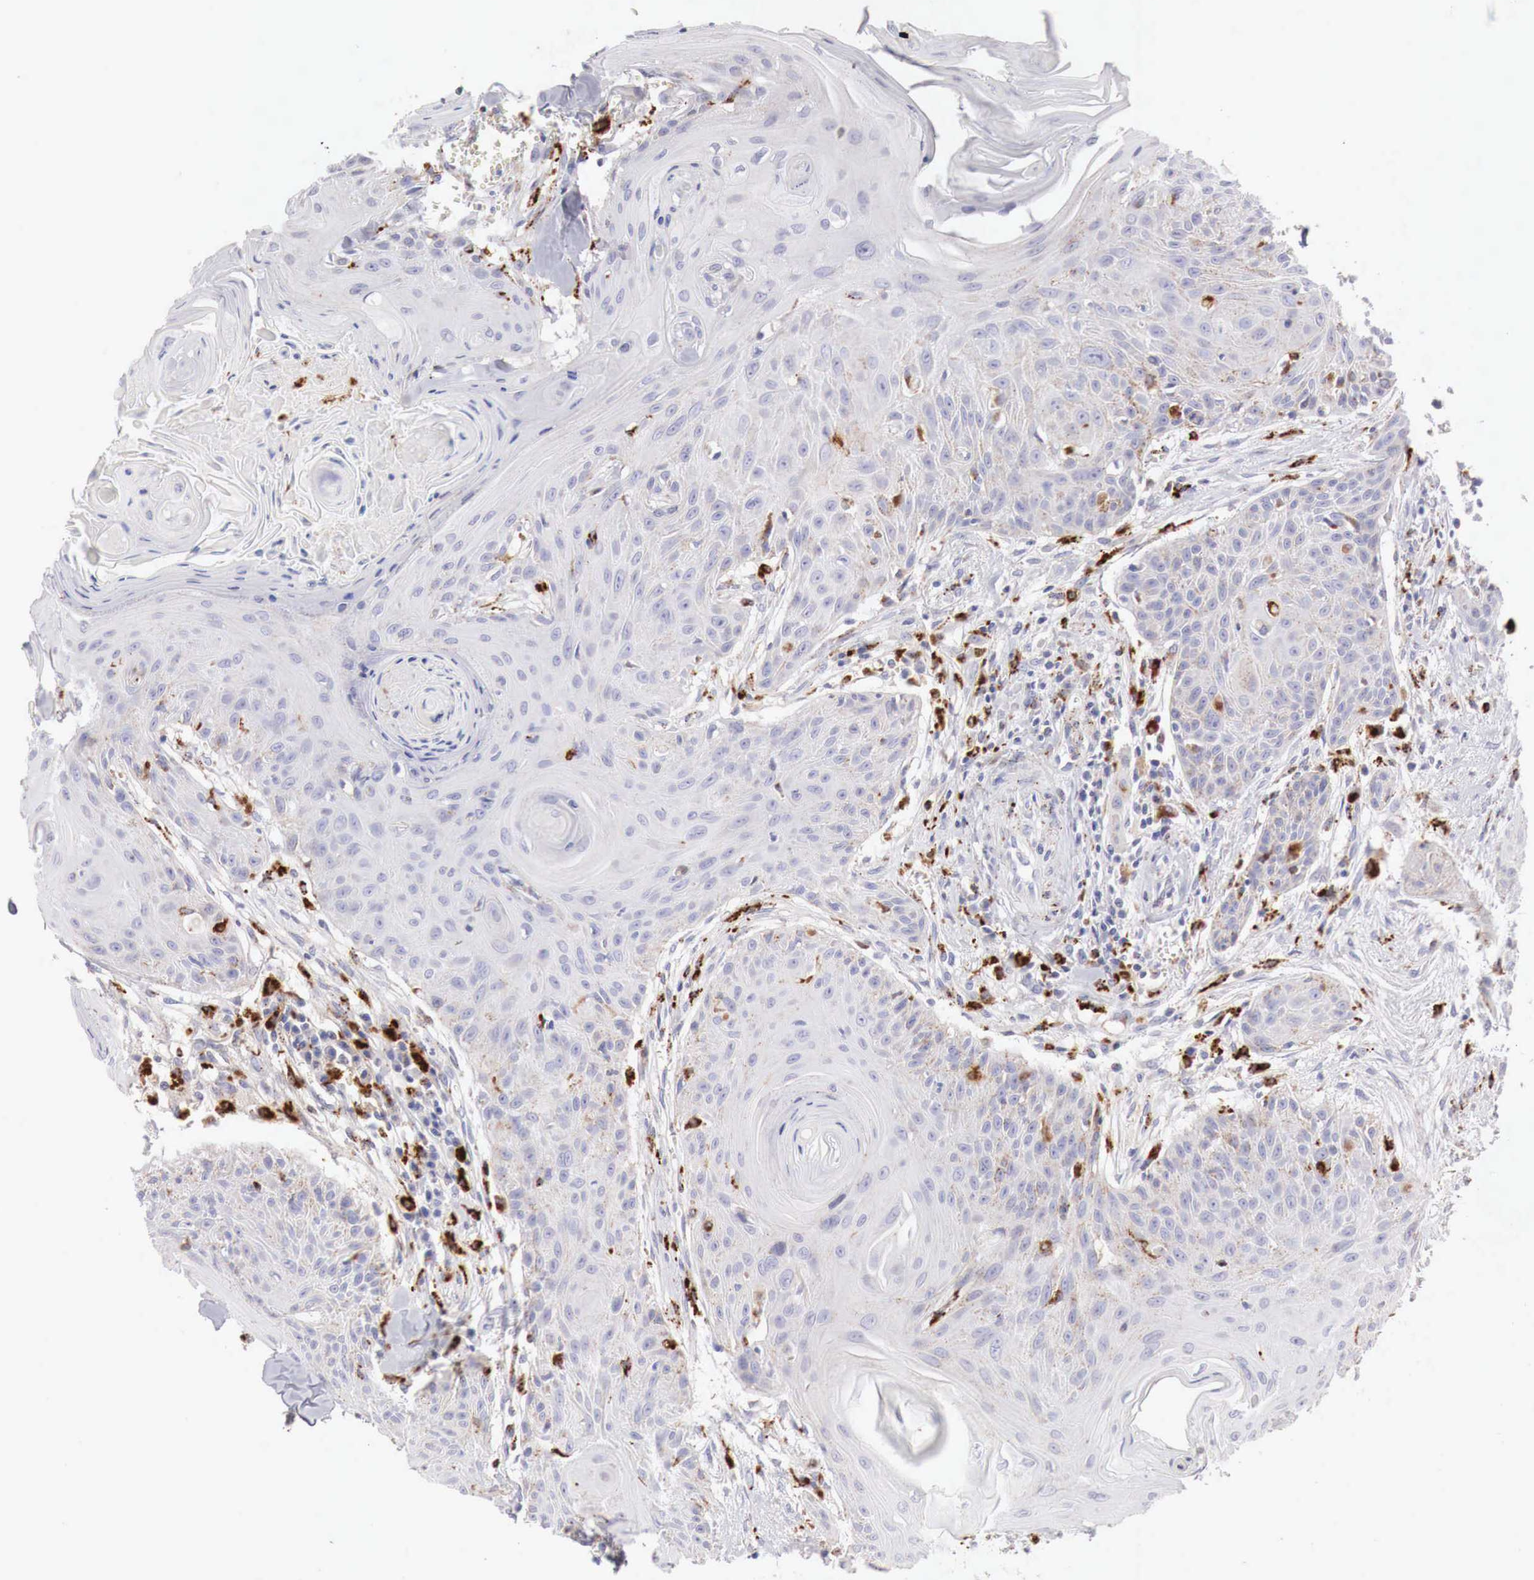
{"staining": {"intensity": "negative", "quantity": "none", "location": "none"}, "tissue": "head and neck cancer", "cell_type": "Tumor cells", "image_type": "cancer", "snomed": [{"axis": "morphology", "description": "Squamous cell carcinoma, NOS"}, {"axis": "morphology", "description": "Squamous cell carcinoma, metastatic, NOS"}, {"axis": "topography", "description": "Lymph node"}, {"axis": "topography", "description": "Salivary gland"}, {"axis": "topography", "description": "Head-Neck"}], "caption": "Human squamous cell carcinoma (head and neck) stained for a protein using immunohistochemistry (IHC) reveals no positivity in tumor cells.", "gene": "GLA", "patient": {"sex": "female", "age": 74}}